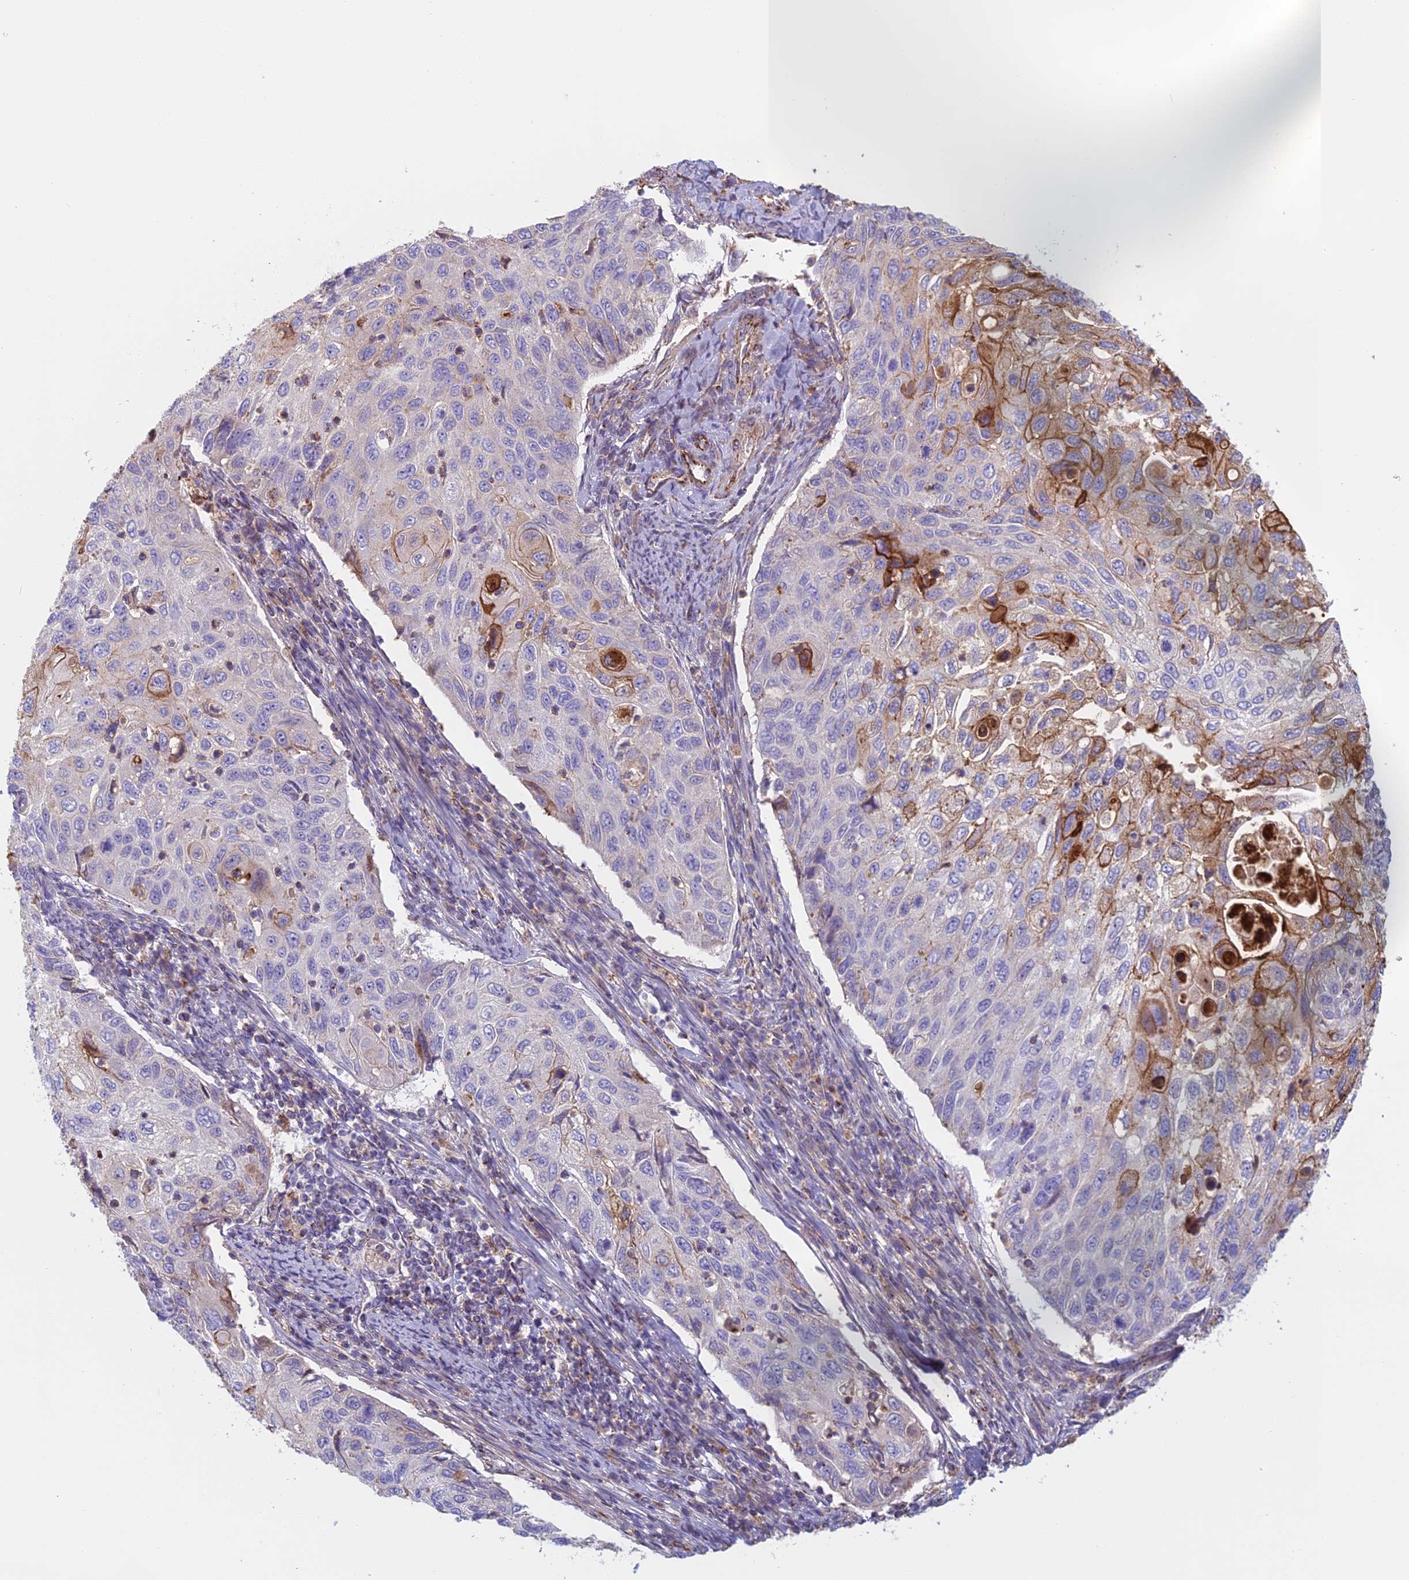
{"staining": {"intensity": "strong", "quantity": "<25%", "location": "cytoplasmic/membranous,nuclear"}, "tissue": "cervical cancer", "cell_type": "Tumor cells", "image_type": "cancer", "snomed": [{"axis": "morphology", "description": "Squamous cell carcinoma, NOS"}, {"axis": "topography", "description": "Cervix"}], "caption": "Immunohistochemical staining of human cervical cancer (squamous cell carcinoma) exhibits medium levels of strong cytoplasmic/membranous and nuclear protein expression in about <25% of tumor cells.", "gene": "IFTAP", "patient": {"sex": "female", "age": 70}}